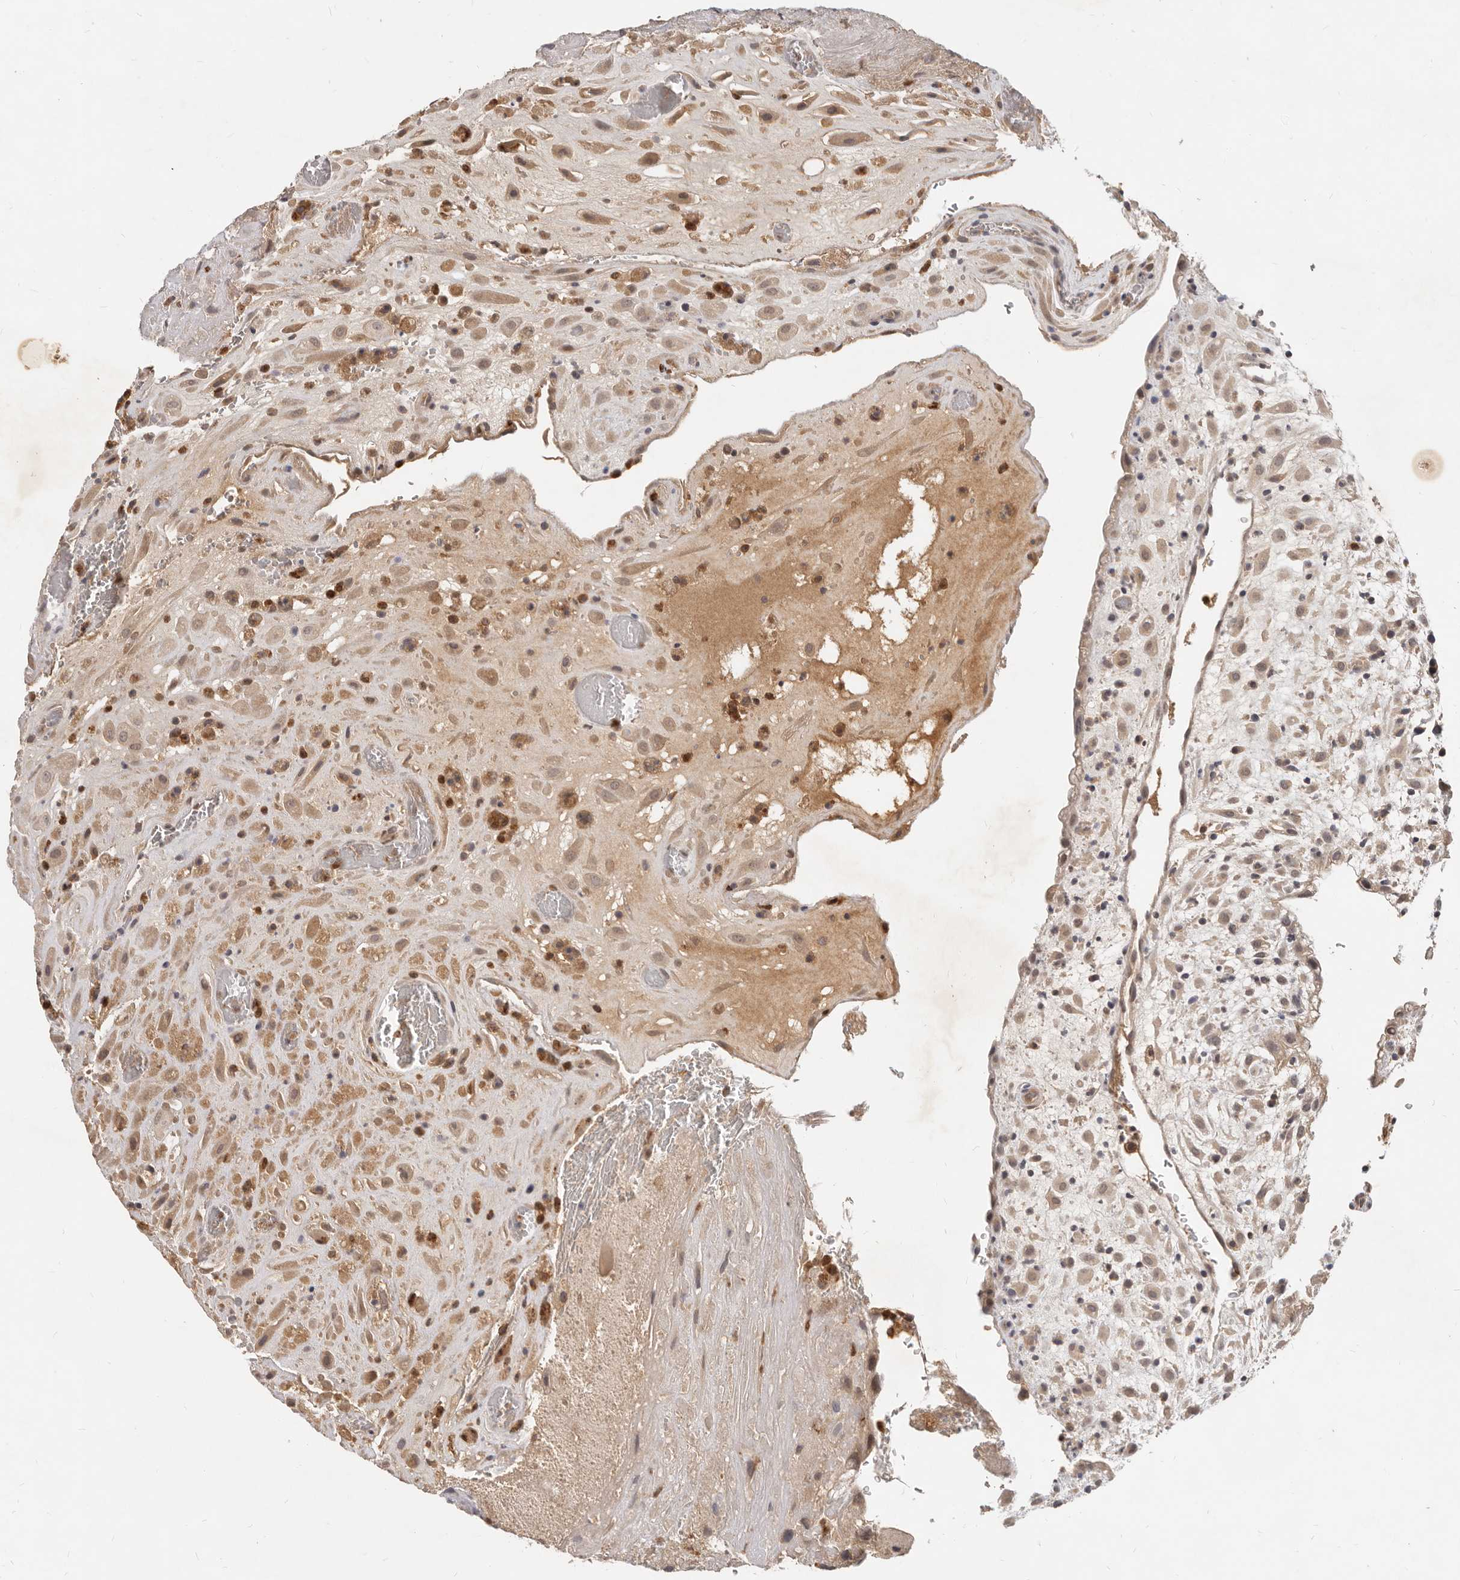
{"staining": {"intensity": "weak", "quantity": "25%-75%", "location": "cytoplasmic/membranous,nuclear"}, "tissue": "placenta", "cell_type": "Decidual cells", "image_type": "normal", "snomed": [{"axis": "morphology", "description": "Normal tissue, NOS"}, {"axis": "topography", "description": "Placenta"}], "caption": "The photomicrograph displays immunohistochemical staining of unremarkable placenta. There is weak cytoplasmic/membranous,nuclear positivity is appreciated in about 25%-75% of decidual cells.", "gene": "USP49", "patient": {"sex": "female", "age": 35}}